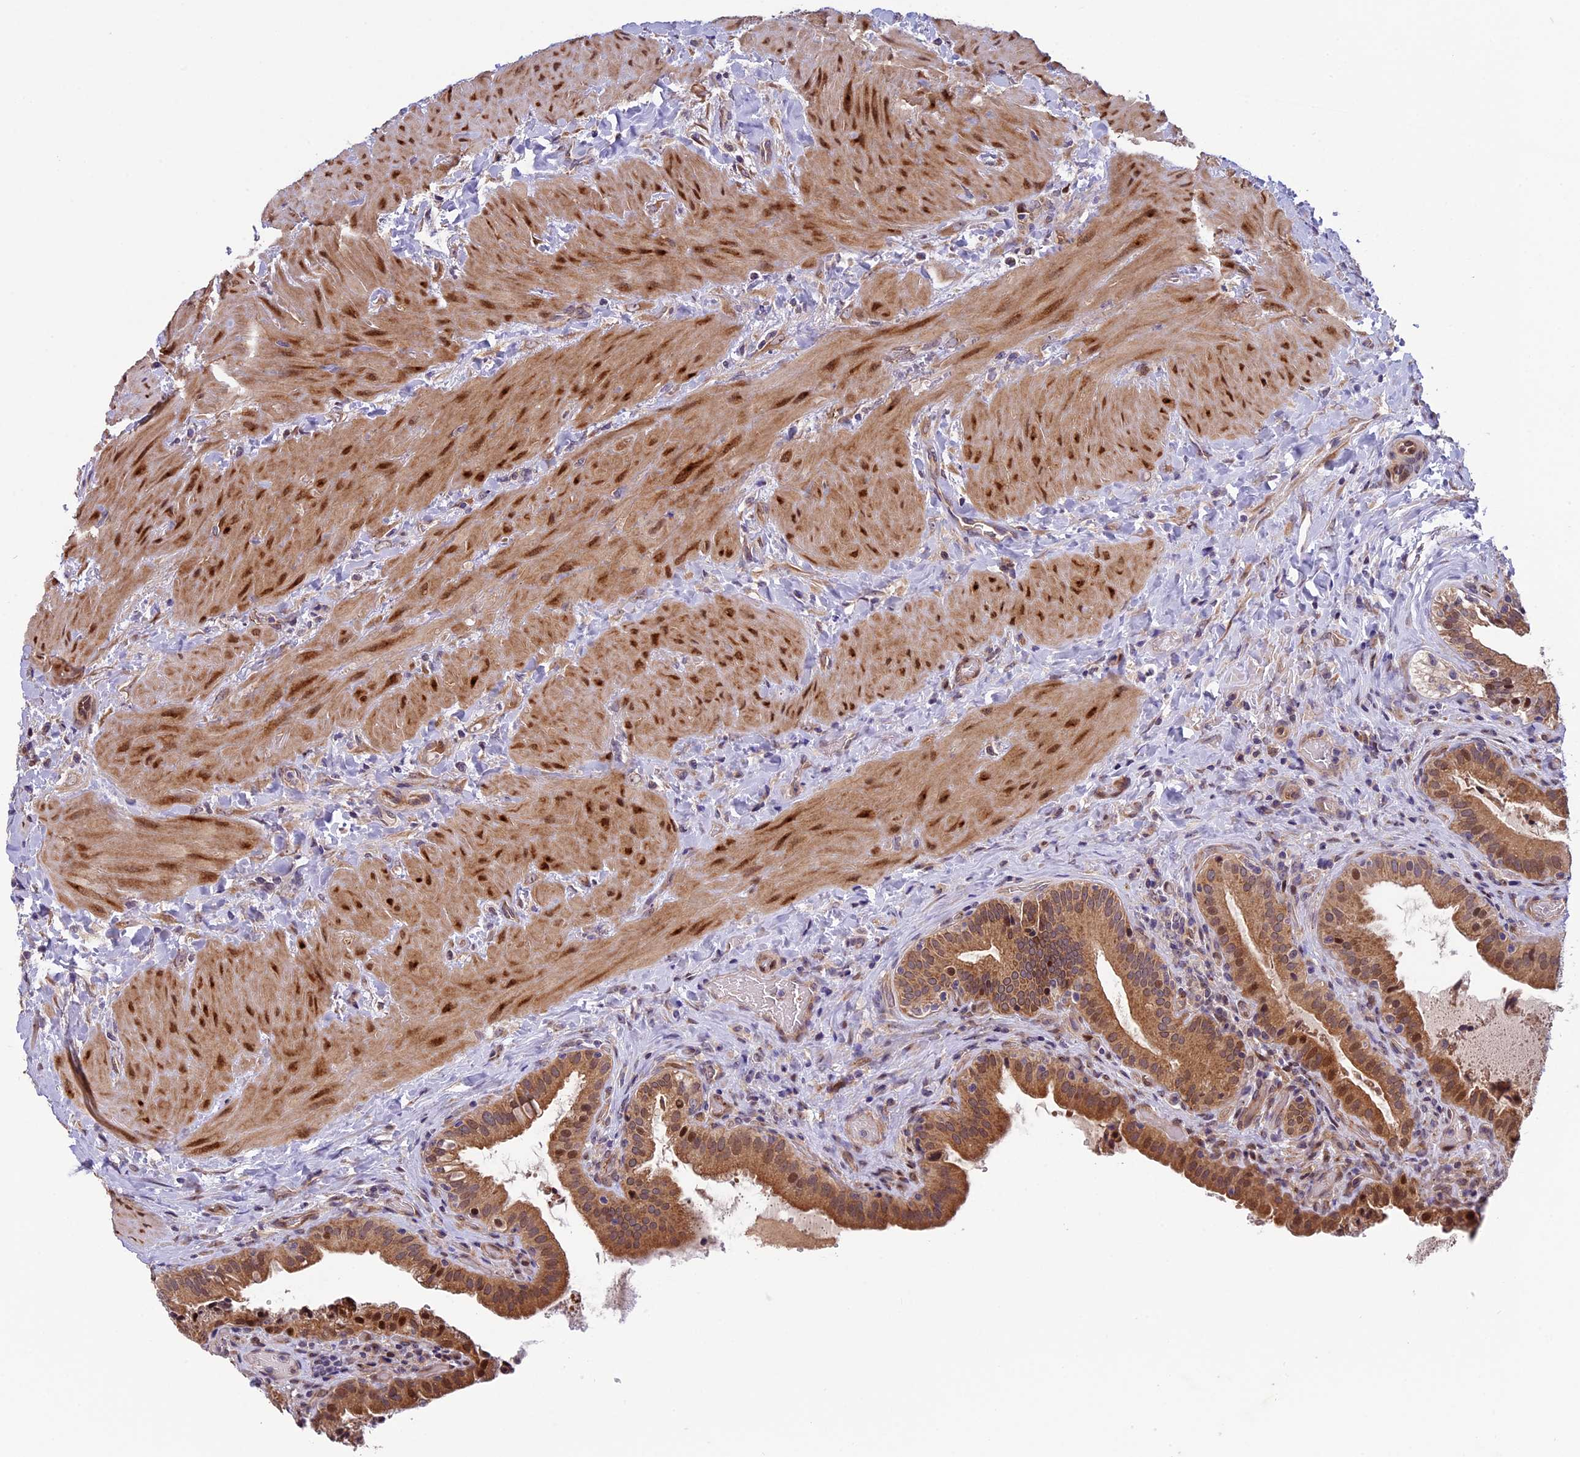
{"staining": {"intensity": "moderate", "quantity": ">75%", "location": "cytoplasmic/membranous,nuclear"}, "tissue": "gallbladder", "cell_type": "Glandular cells", "image_type": "normal", "snomed": [{"axis": "morphology", "description": "Normal tissue, NOS"}, {"axis": "topography", "description": "Gallbladder"}], "caption": "Immunohistochemistry (IHC) image of benign gallbladder stained for a protein (brown), which exhibits medium levels of moderate cytoplasmic/membranous,nuclear expression in about >75% of glandular cells.", "gene": "CCDC9B", "patient": {"sex": "male", "age": 24}}